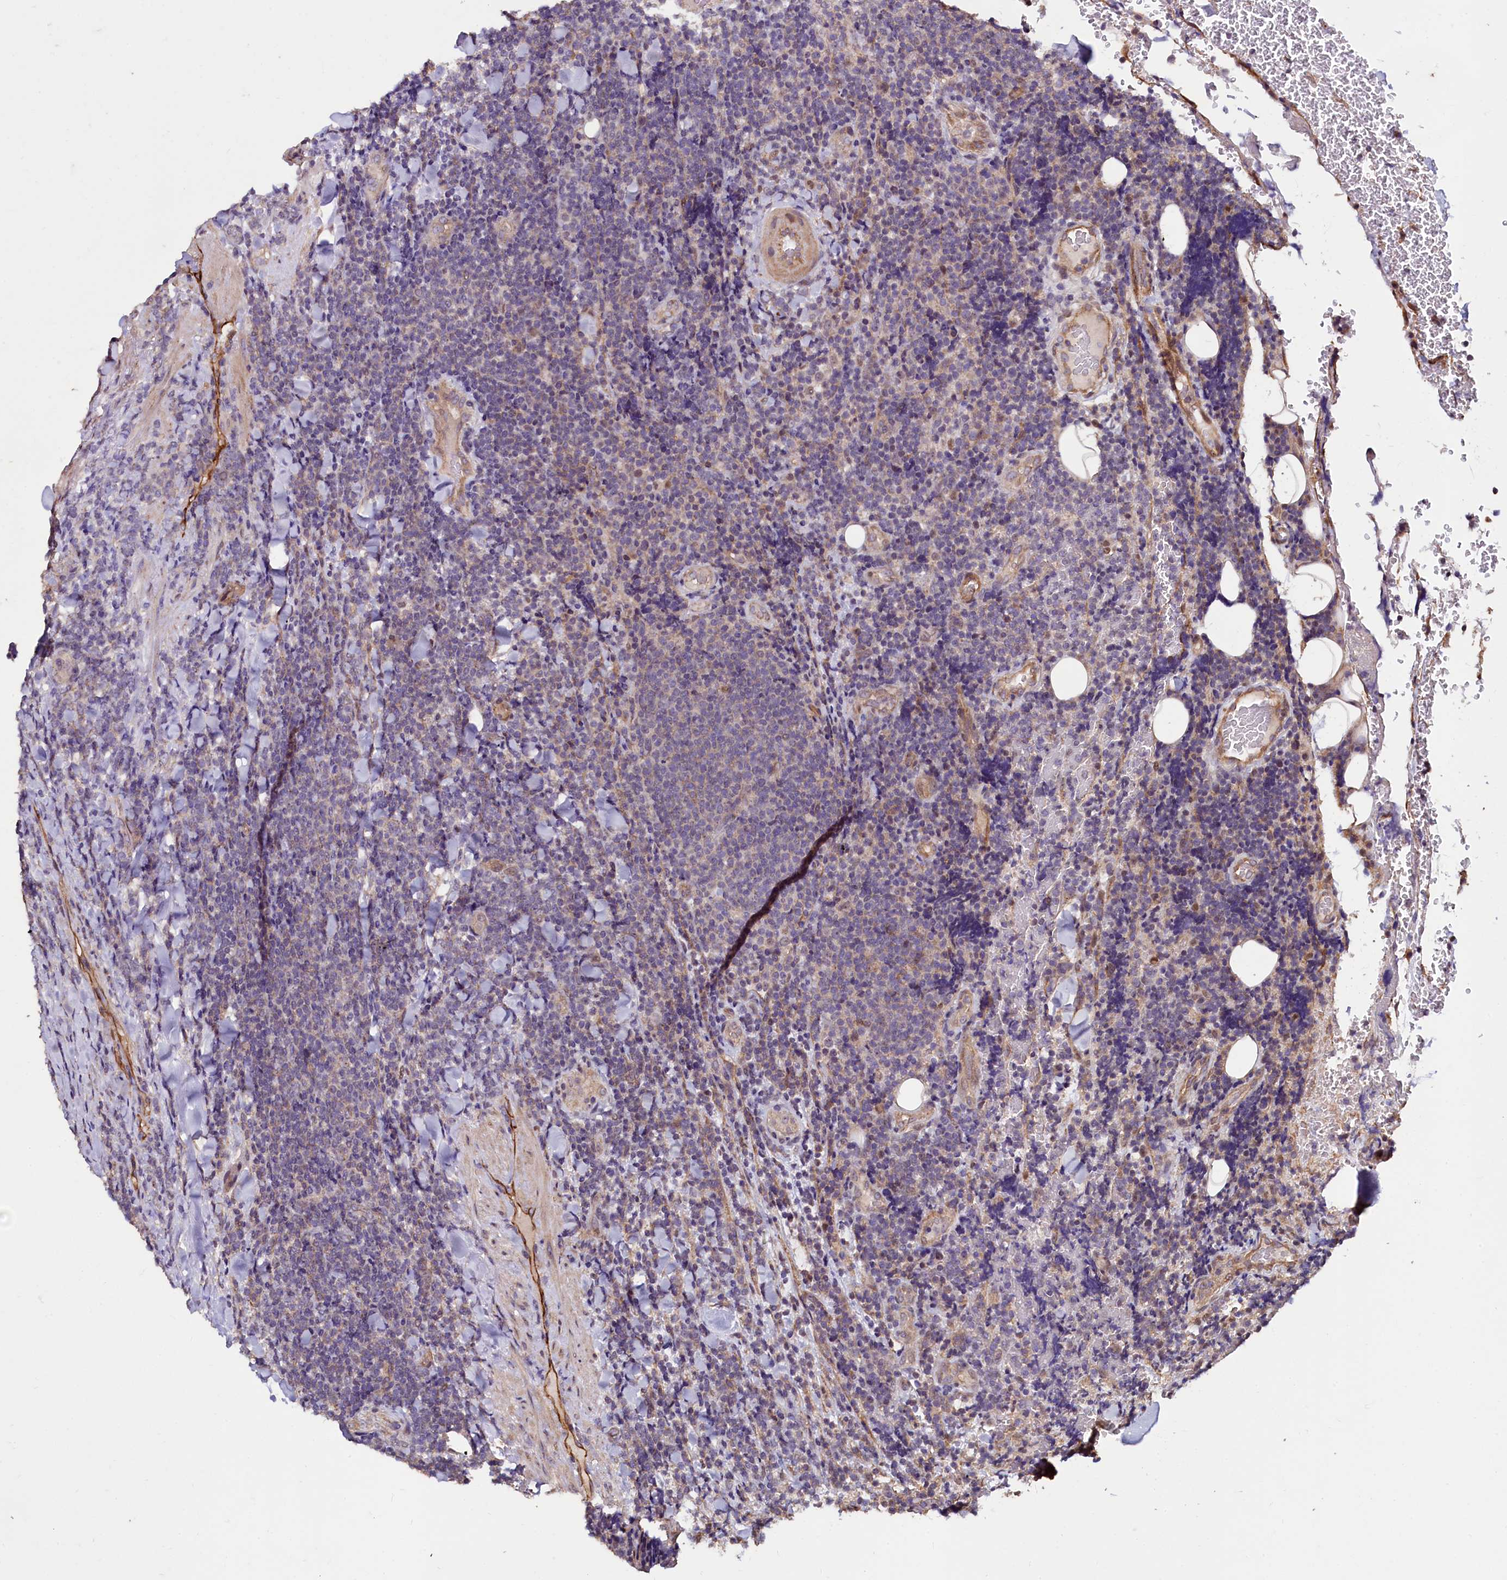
{"staining": {"intensity": "negative", "quantity": "none", "location": "none"}, "tissue": "lymphoma", "cell_type": "Tumor cells", "image_type": "cancer", "snomed": [{"axis": "morphology", "description": "Malignant lymphoma, non-Hodgkin's type, Low grade"}, {"axis": "topography", "description": "Lymph node"}], "caption": "This is a micrograph of immunohistochemistry staining of low-grade malignant lymphoma, non-Hodgkin's type, which shows no expression in tumor cells.", "gene": "PALM", "patient": {"sex": "male", "age": 66}}